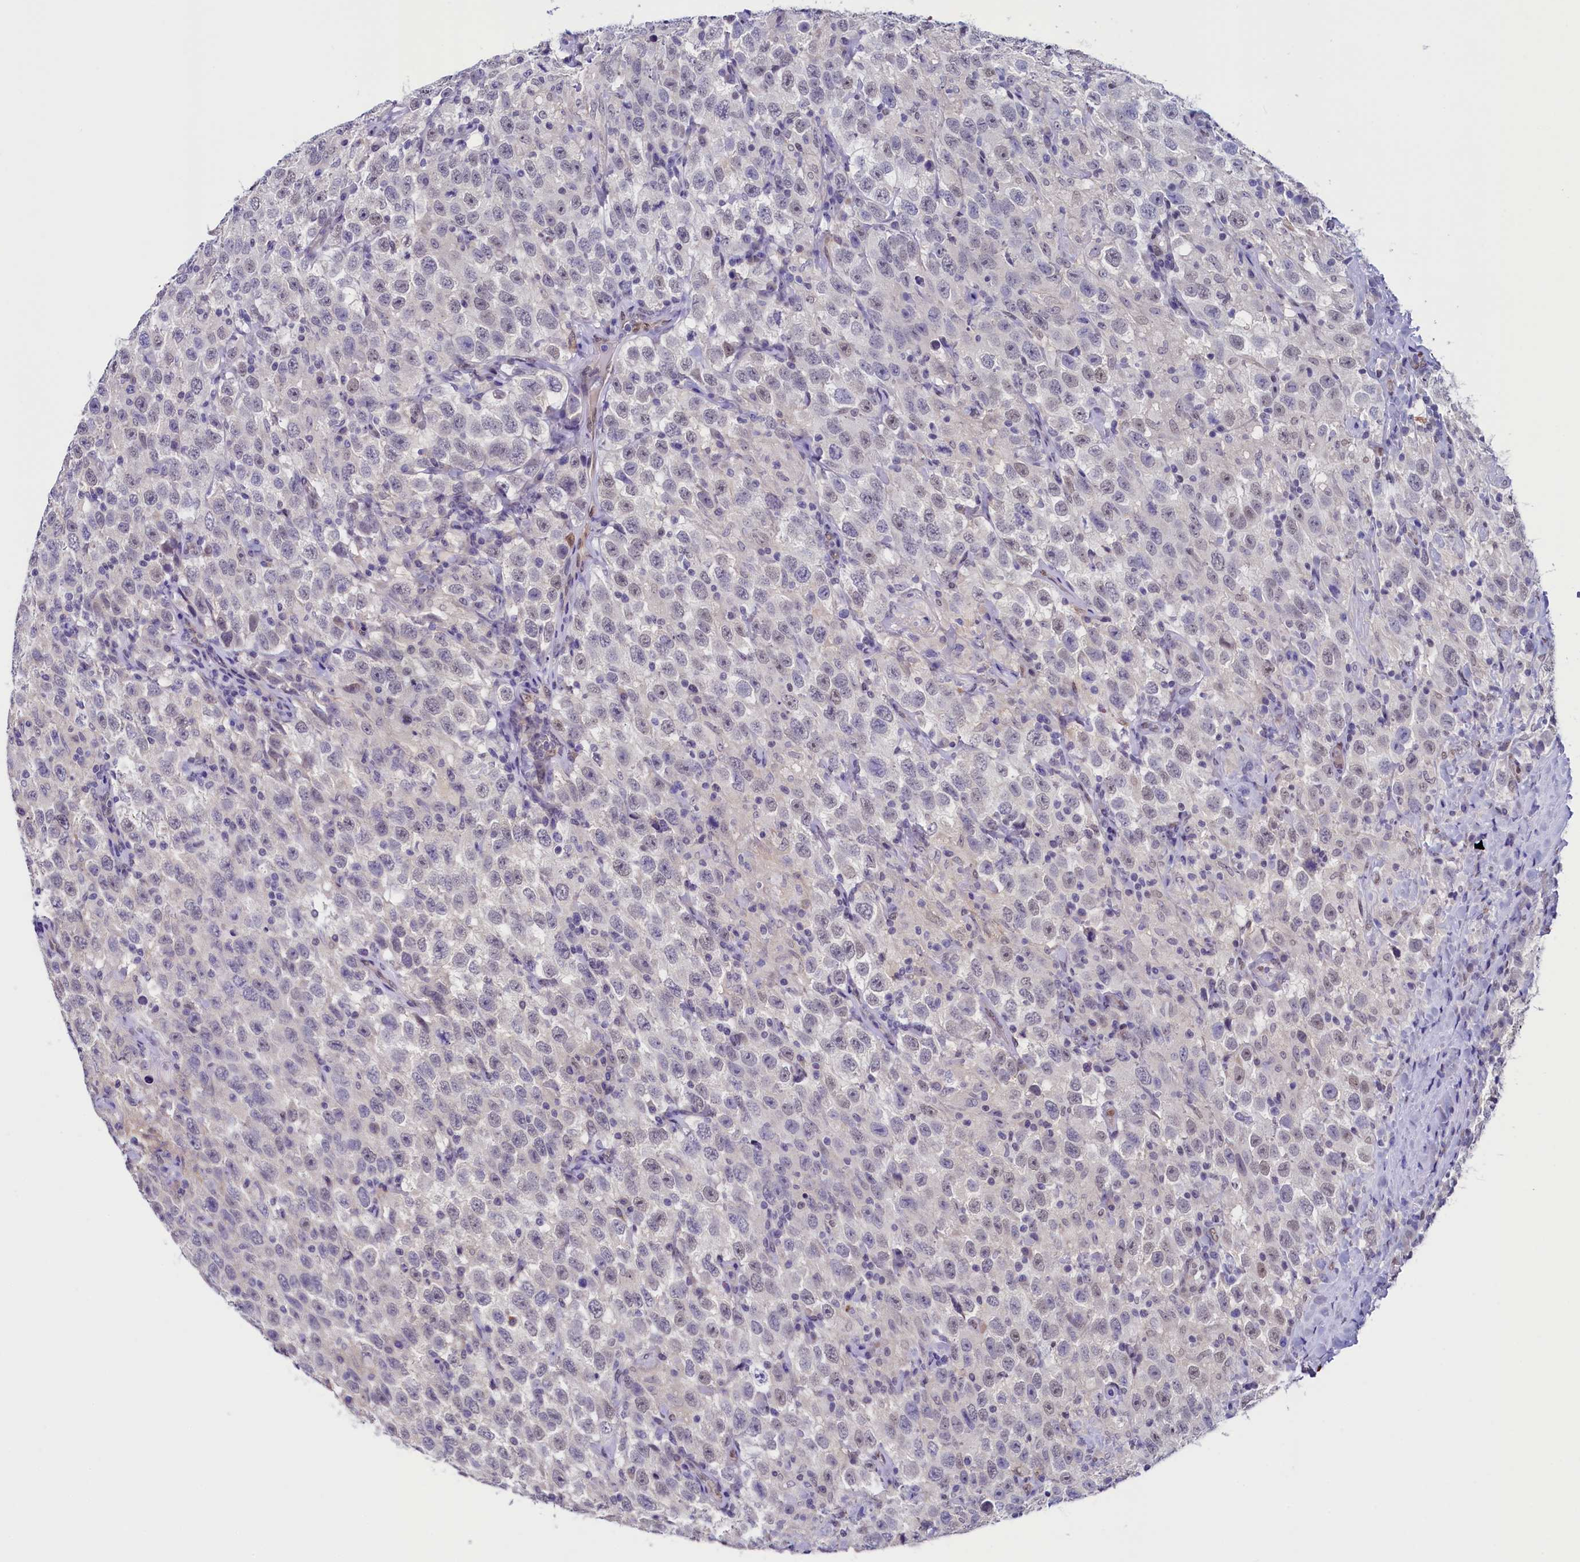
{"staining": {"intensity": "weak", "quantity": "25%-75%", "location": "nuclear"}, "tissue": "testis cancer", "cell_type": "Tumor cells", "image_type": "cancer", "snomed": [{"axis": "morphology", "description": "Seminoma, NOS"}, {"axis": "topography", "description": "Testis"}], "caption": "Brown immunohistochemical staining in human testis cancer exhibits weak nuclear positivity in about 25%-75% of tumor cells.", "gene": "FLYWCH2", "patient": {"sex": "male", "age": 41}}